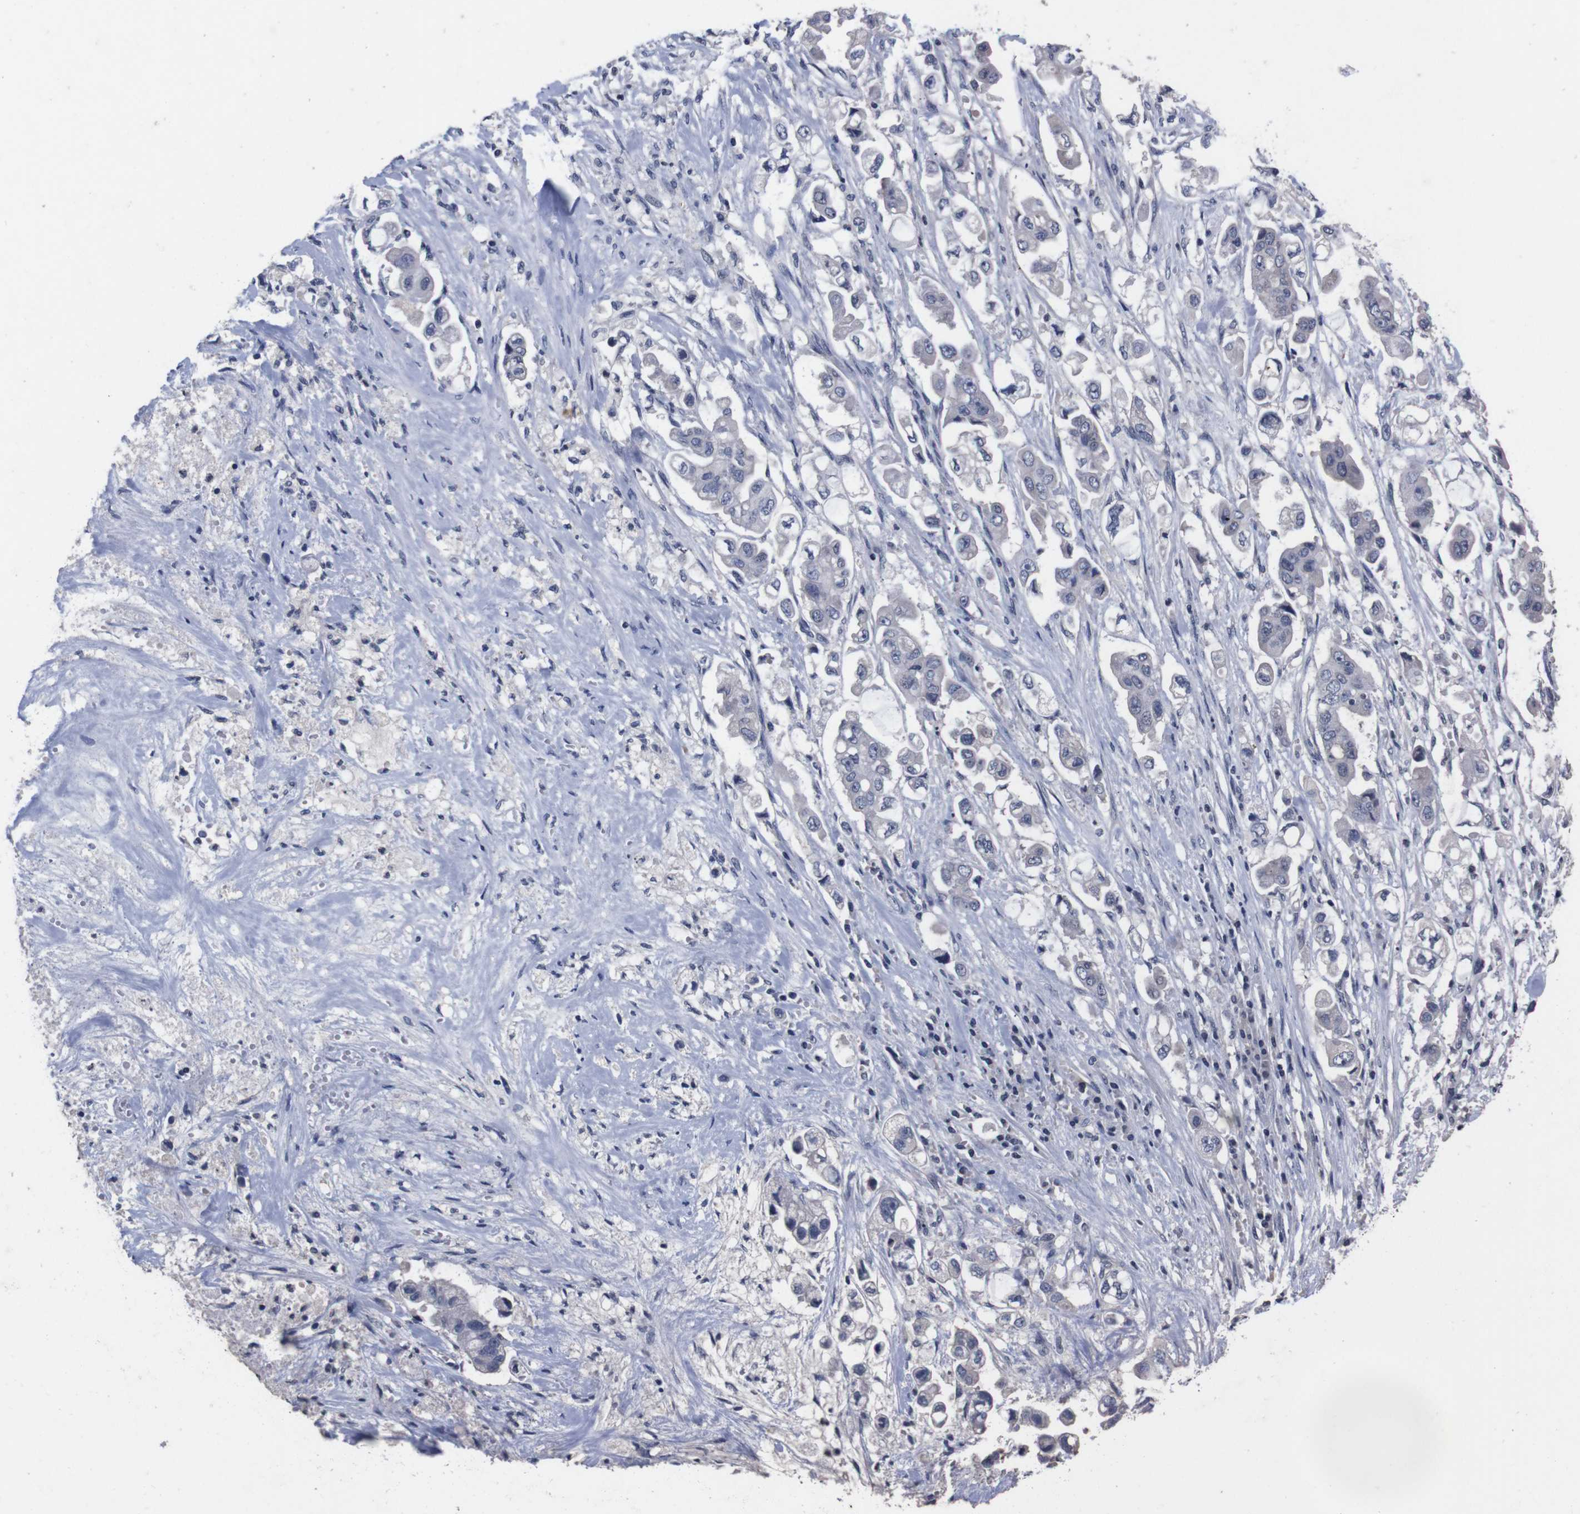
{"staining": {"intensity": "negative", "quantity": "none", "location": "none"}, "tissue": "stomach cancer", "cell_type": "Tumor cells", "image_type": "cancer", "snomed": [{"axis": "morphology", "description": "Adenocarcinoma, NOS"}, {"axis": "topography", "description": "Stomach"}], "caption": "IHC micrograph of neoplastic tissue: stomach cancer (adenocarcinoma) stained with DAB (3,3'-diaminobenzidine) reveals no significant protein expression in tumor cells. (DAB immunohistochemistry (IHC) with hematoxylin counter stain).", "gene": "TNFRSF21", "patient": {"sex": "male", "age": 62}}